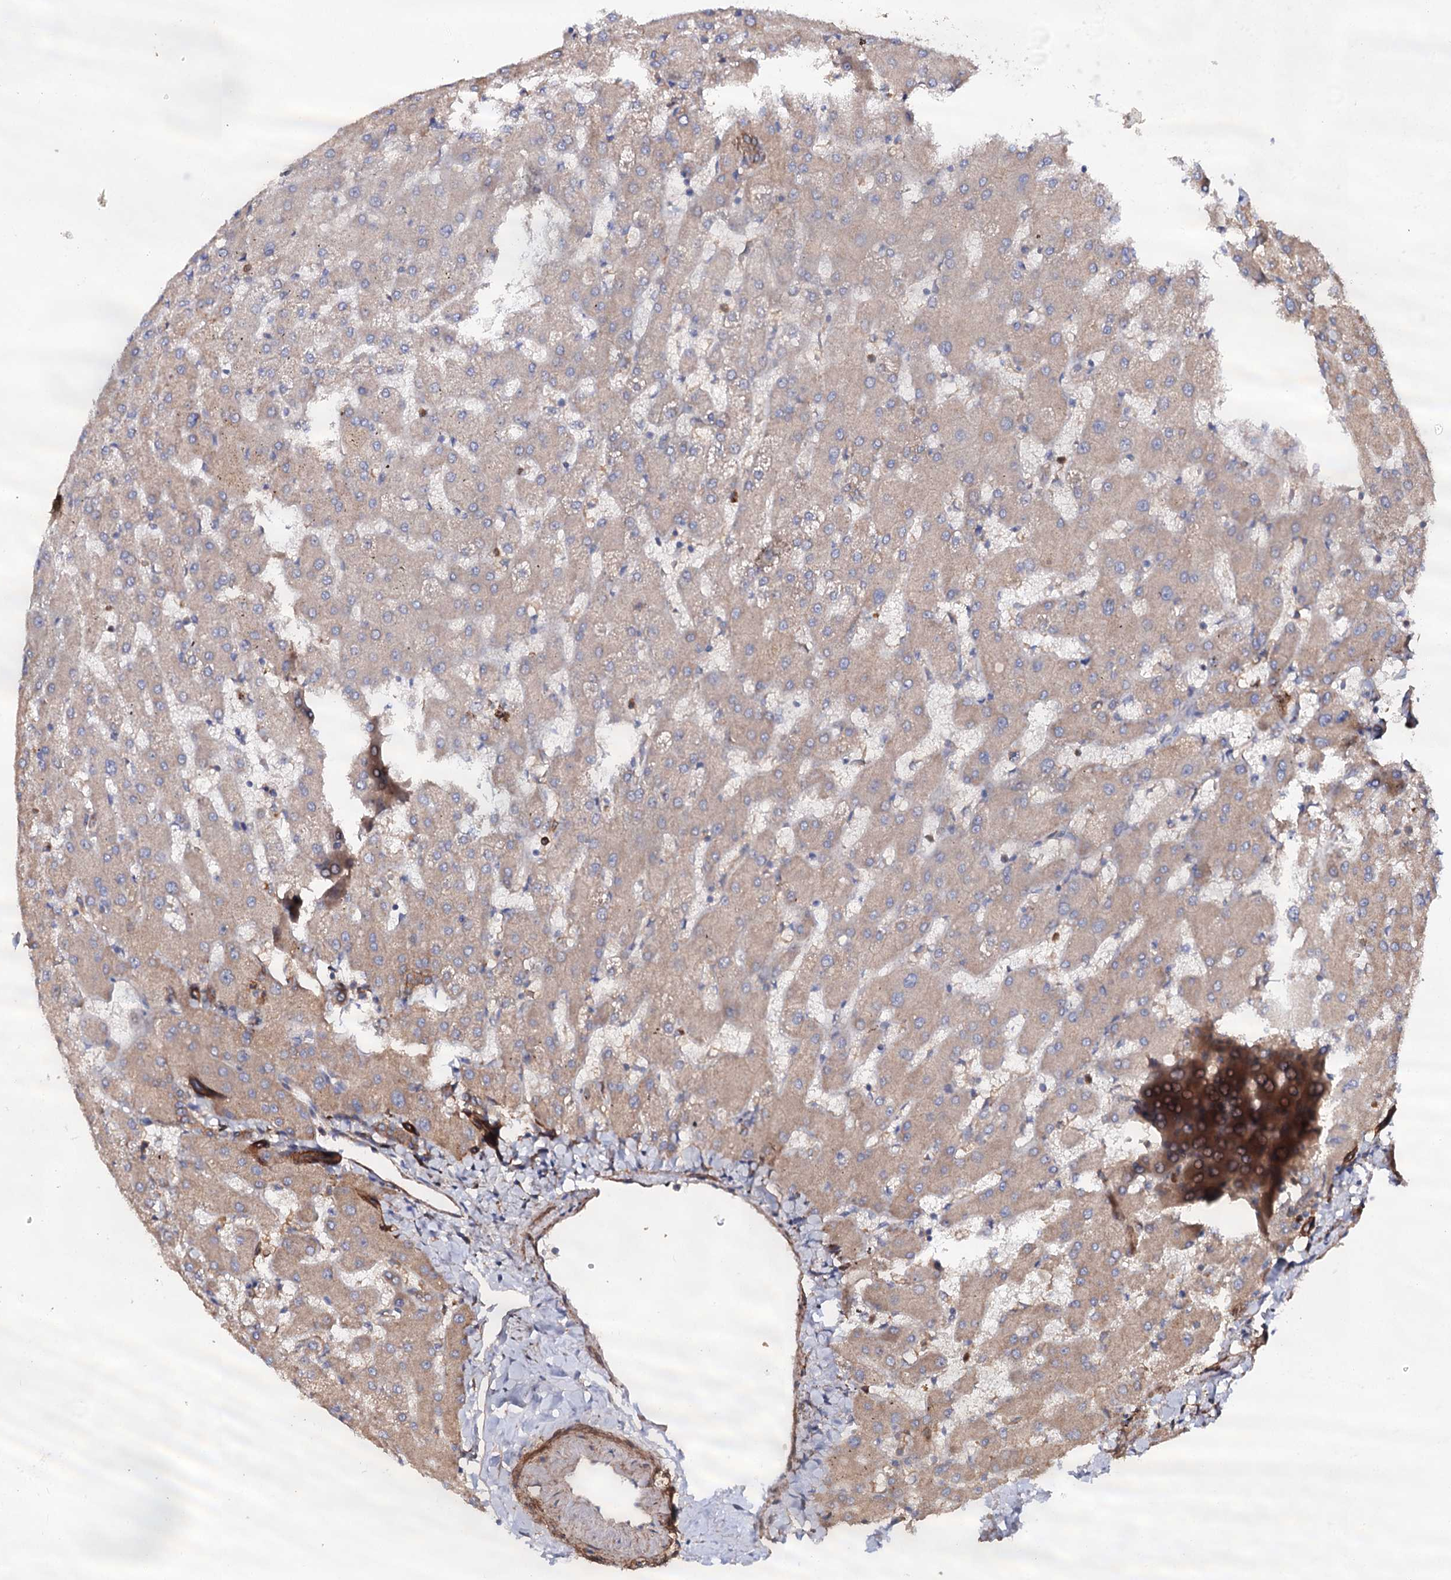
{"staining": {"intensity": "moderate", "quantity": ">75%", "location": "cytoplasmic/membranous"}, "tissue": "liver", "cell_type": "Cholangiocytes", "image_type": "normal", "snomed": [{"axis": "morphology", "description": "Normal tissue, NOS"}, {"axis": "topography", "description": "Liver"}], "caption": "Moderate cytoplasmic/membranous protein expression is present in about >75% of cholangiocytes in liver. Nuclei are stained in blue.", "gene": "CSAD", "patient": {"sex": "female", "age": 63}}